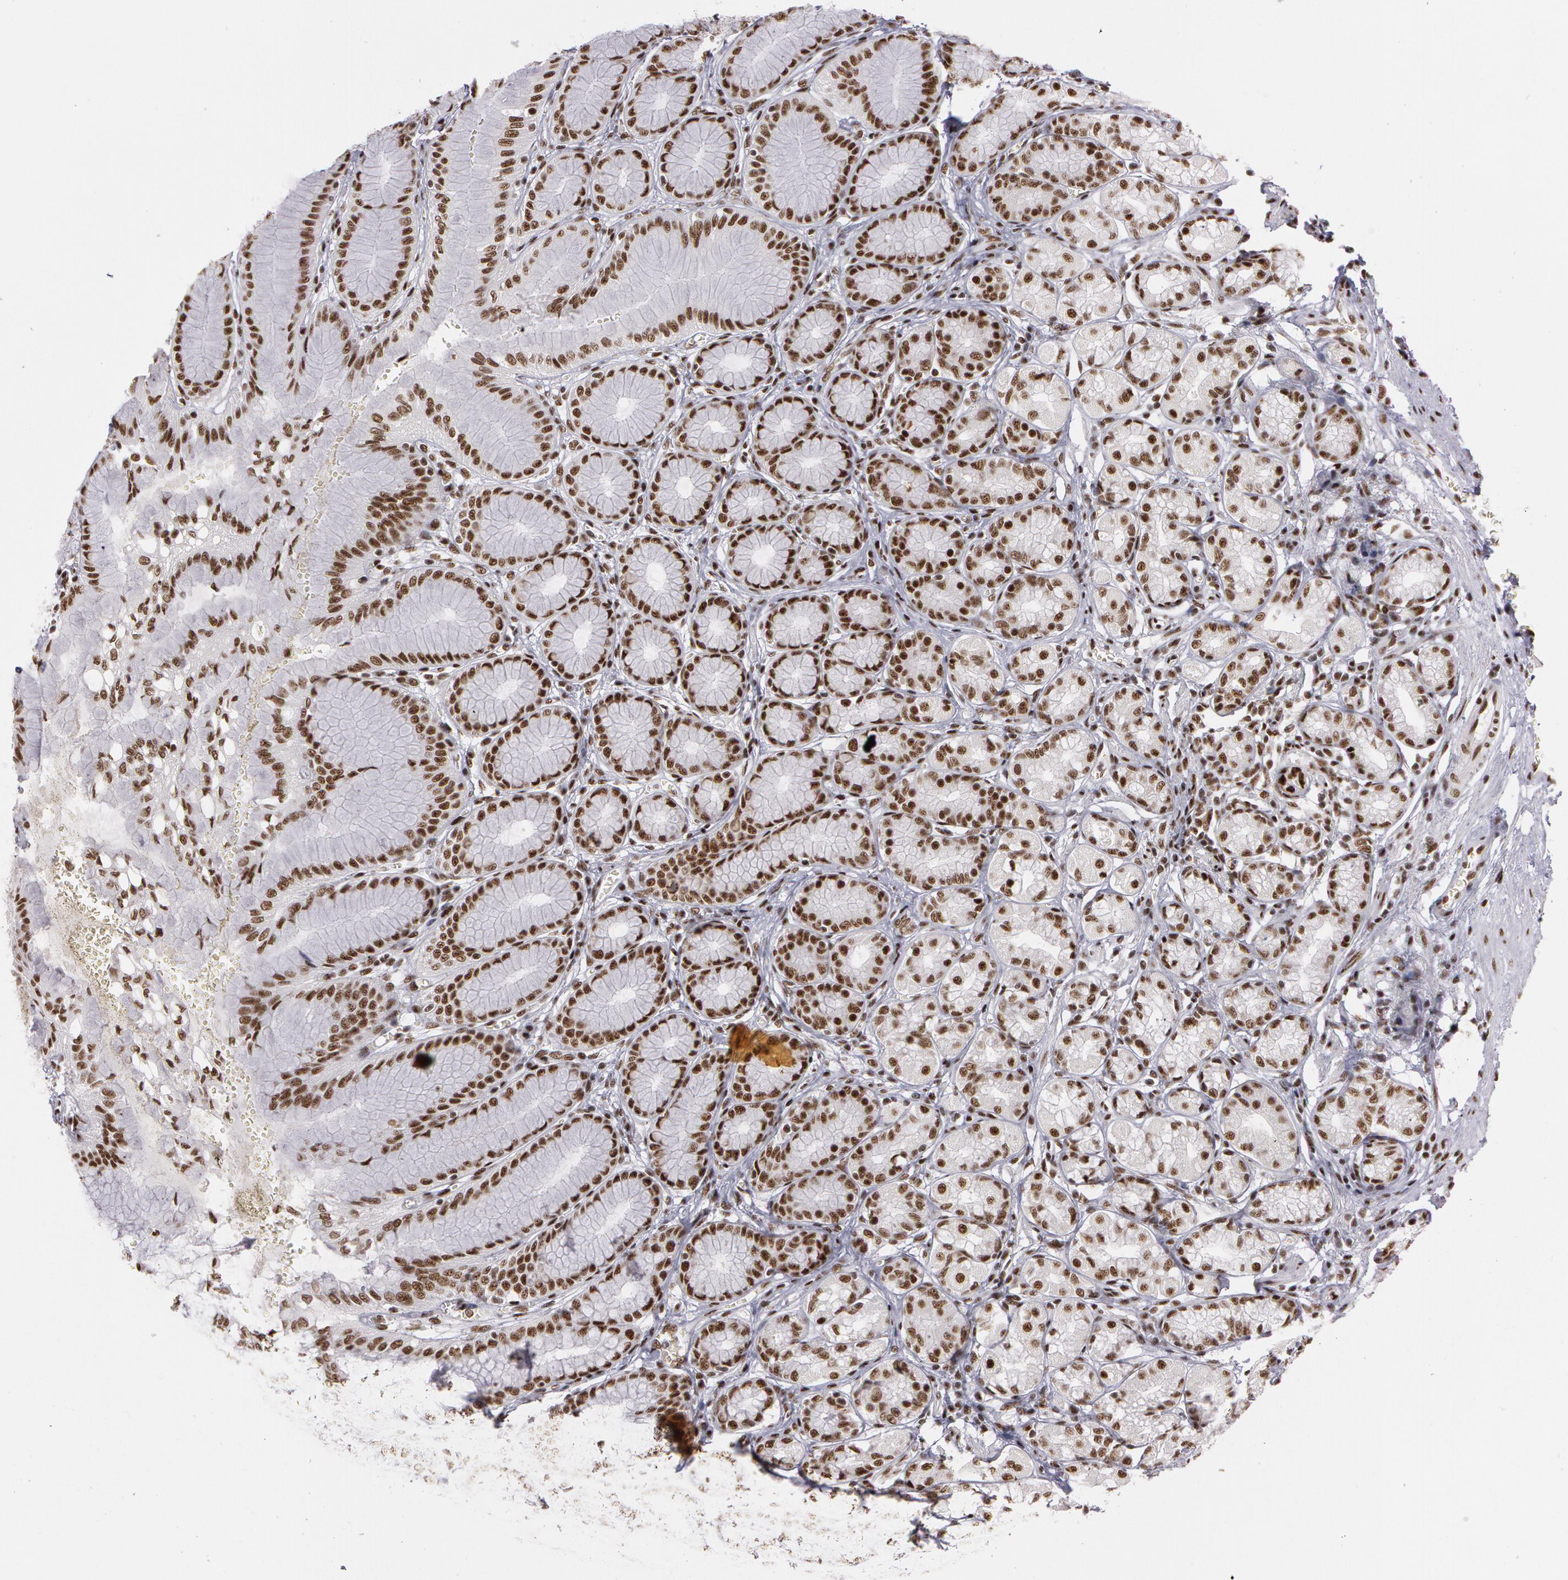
{"staining": {"intensity": "moderate", "quantity": ">75%", "location": "nuclear"}, "tissue": "stomach", "cell_type": "Glandular cells", "image_type": "normal", "snomed": [{"axis": "morphology", "description": "Normal tissue, NOS"}, {"axis": "topography", "description": "Stomach"}, {"axis": "topography", "description": "Stomach, lower"}], "caption": "This is an image of IHC staining of normal stomach, which shows moderate positivity in the nuclear of glandular cells.", "gene": "PNN", "patient": {"sex": "male", "age": 76}}